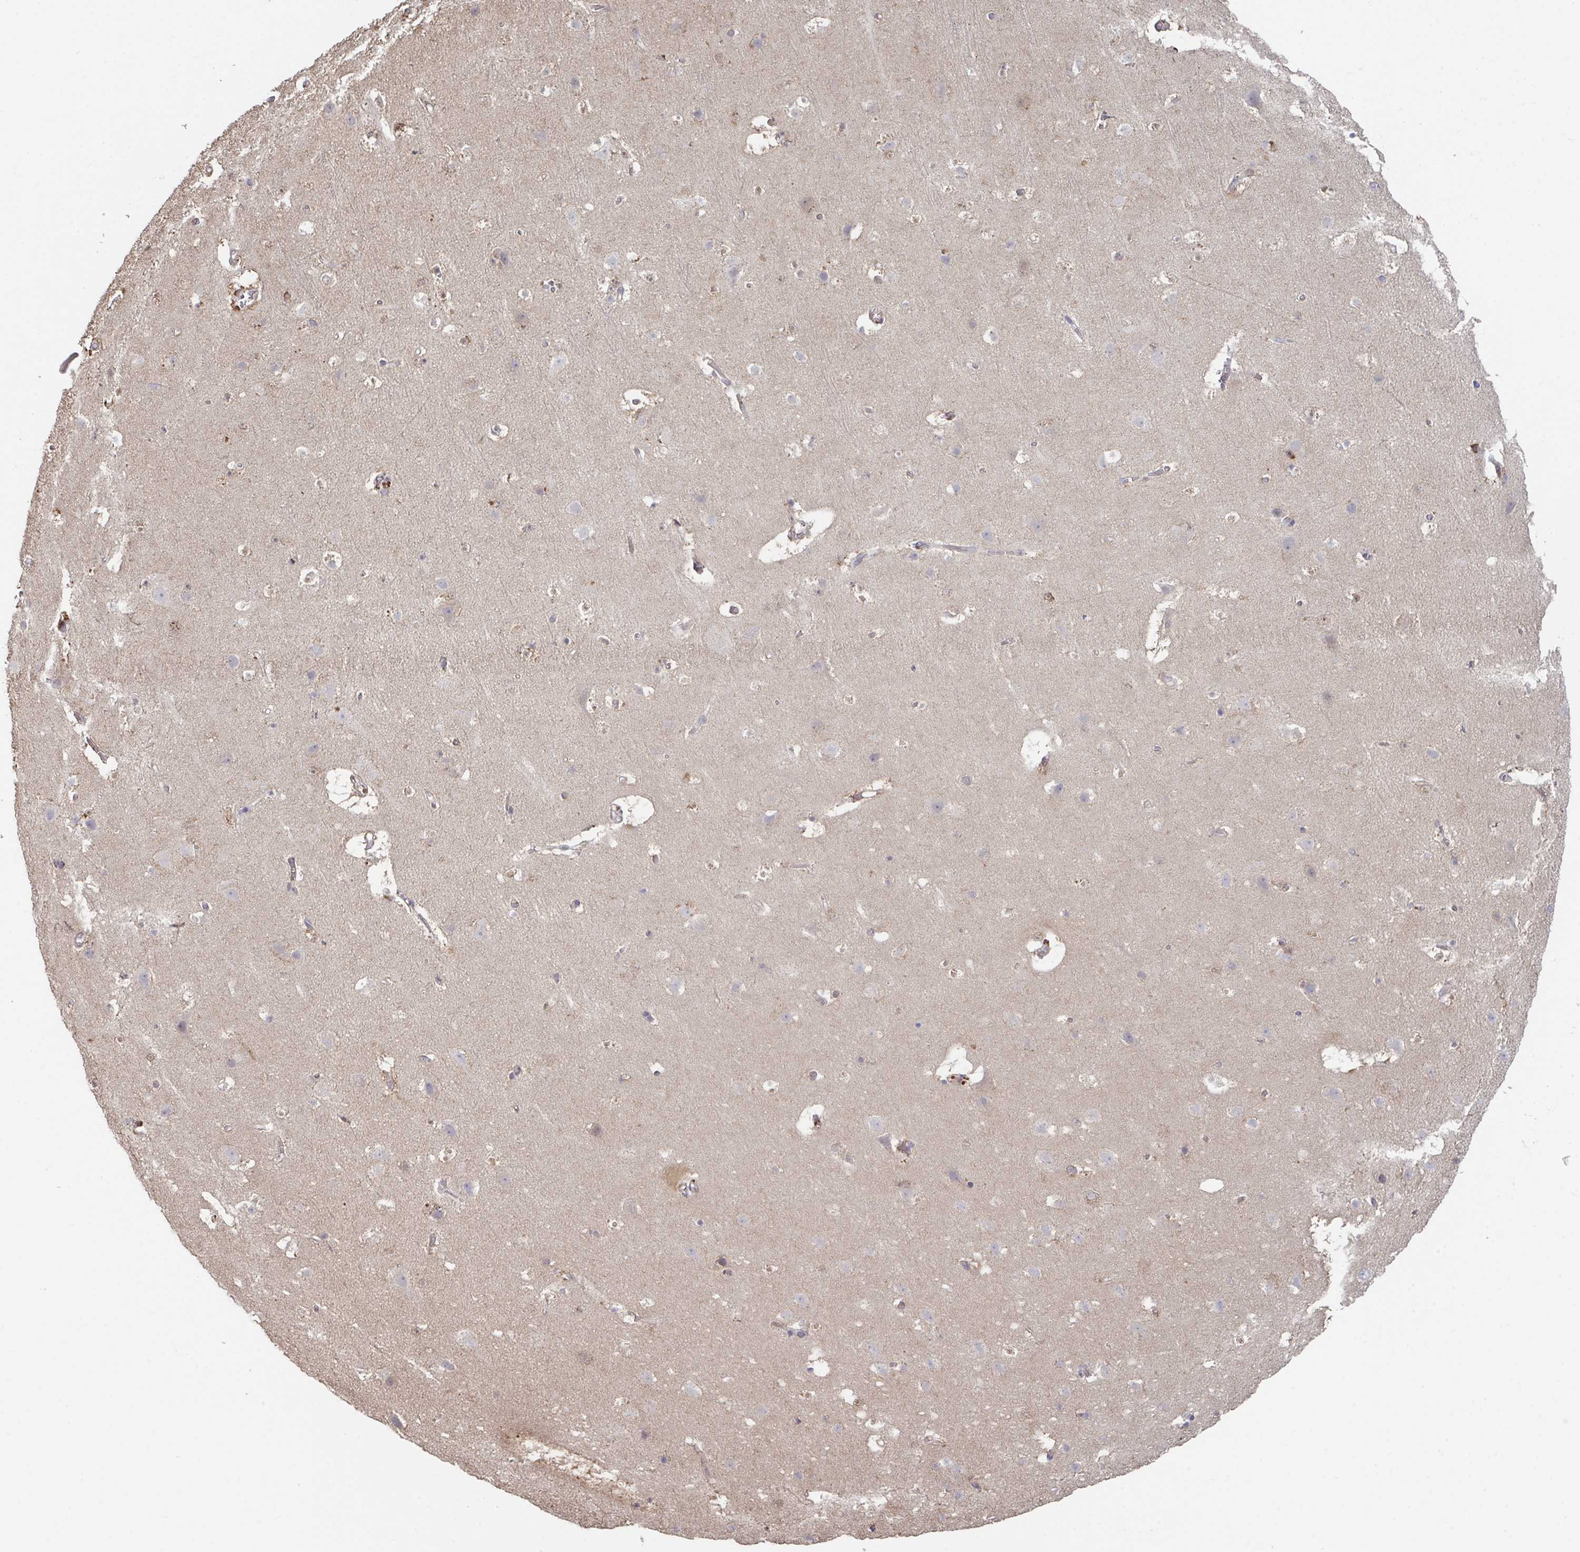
{"staining": {"intensity": "moderate", "quantity": ">75%", "location": "nuclear"}, "tissue": "cerebral cortex", "cell_type": "Endothelial cells", "image_type": "normal", "snomed": [{"axis": "morphology", "description": "Normal tissue, NOS"}, {"axis": "topography", "description": "Cerebral cortex"}], "caption": "The immunohistochemical stain shows moderate nuclear expression in endothelial cells of benign cerebral cortex.", "gene": "ACD", "patient": {"sex": "female", "age": 42}}